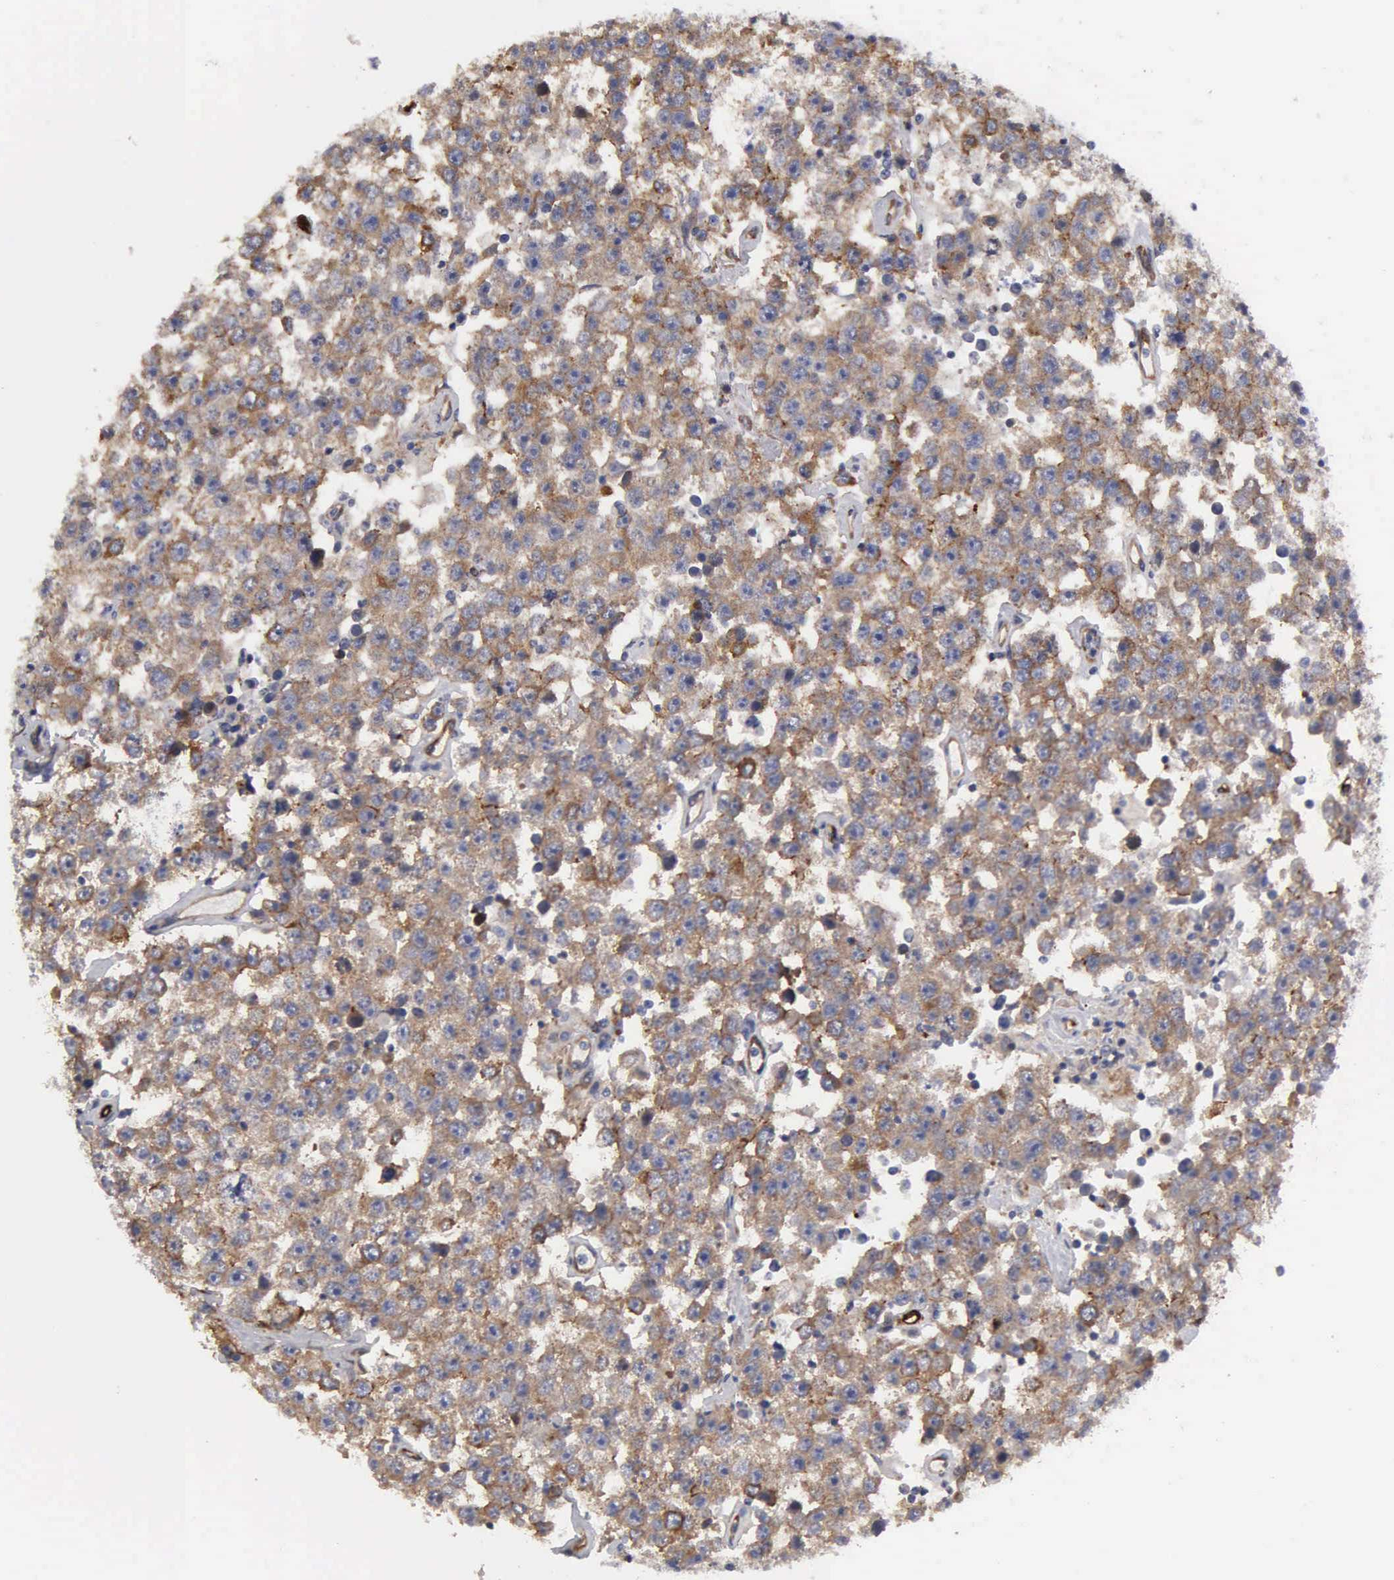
{"staining": {"intensity": "moderate", "quantity": "<25%", "location": "cytoplasmic/membranous"}, "tissue": "testis cancer", "cell_type": "Tumor cells", "image_type": "cancer", "snomed": [{"axis": "morphology", "description": "Seminoma, NOS"}, {"axis": "topography", "description": "Testis"}], "caption": "This is an image of immunohistochemistry staining of seminoma (testis), which shows moderate expression in the cytoplasmic/membranous of tumor cells.", "gene": "RDX", "patient": {"sex": "male", "age": 52}}